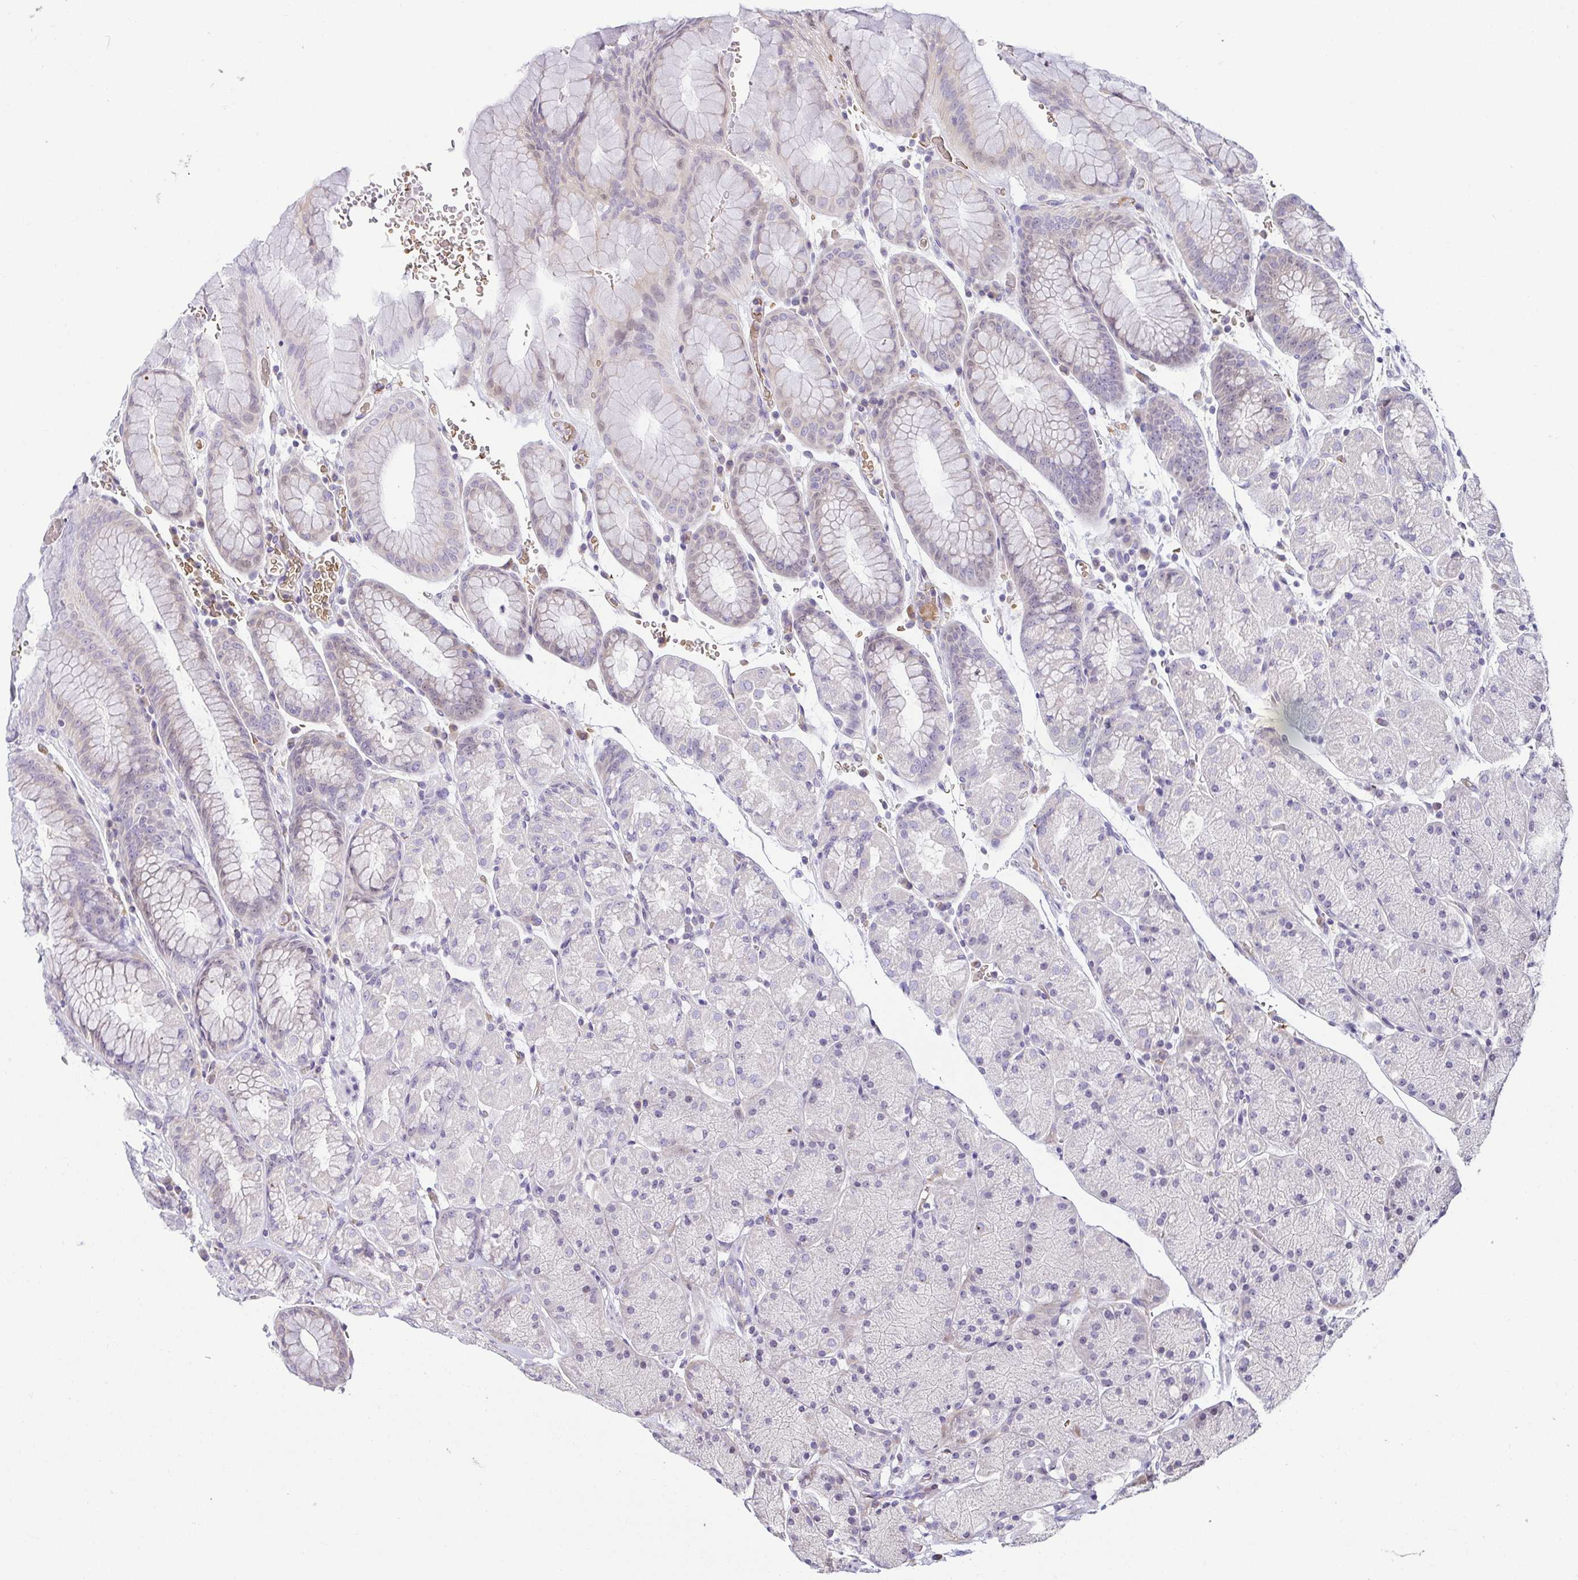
{"staining": {"intensity": "negative", "quantity": "none", "location": "none"}, "tissue": "stomach", "cell_type": "Glandular cells", "image_type": "normal", "snomed": [{"axis": "morphology", "description": "Normal tissue, NOS"}, {"axis": "topography", "description": "Stomach, upper"}, {"axis": "topography", "description": "Stomach"}], "caption": "Immunohistochemistry micrograph of normal stomach stained for a protein (brown), which exhibits no positivity in glandular cells. (DAB (3,3'-diaminobenzidine) IHC, high magnification).", "gene": "FAM162B", "patient": {"sex": "male", "age": 76}}